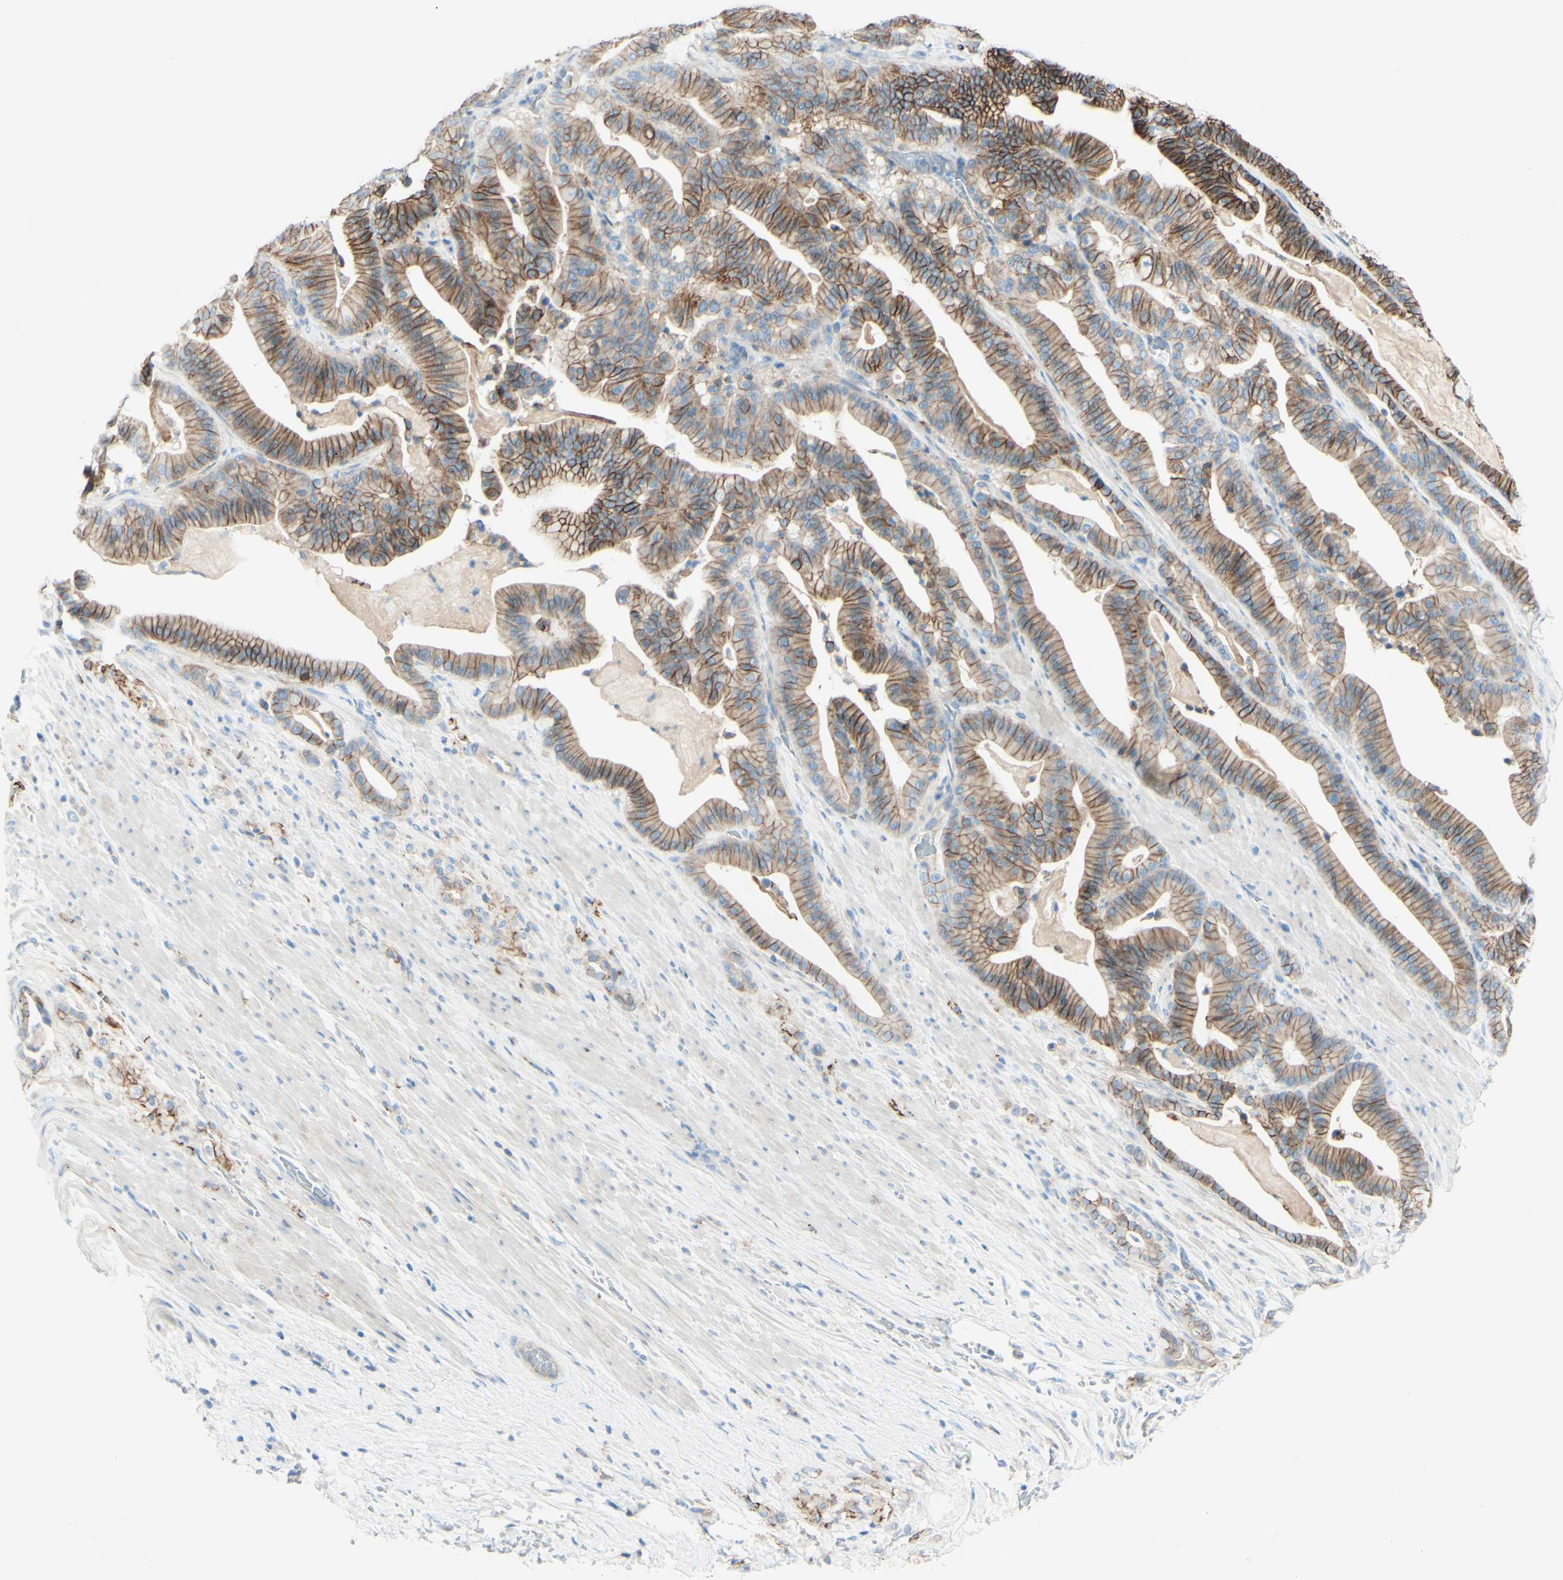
{"staining": {"intensity": "moderate", "quantity": ">75%", "location": "cytoplasmic/membranous"}, "tissue": "pancreatic cancer", "cell_type": "Tumor cells", "image_type": "cancer", "snomed": [{"axis": "morphology", "description": "Adenocarcinoma, NOS"}, {"axis": "topography", "description": "Pancreas"}], "caption": "Pancreatic adenocarcinoma stained with a brown dye demonstrates moderate cytoplasmic/membranous positive expression in approximately >75% of tumor cells.", "gene": "ALCAM", "patient": {"sex": "male", "age": 63}}